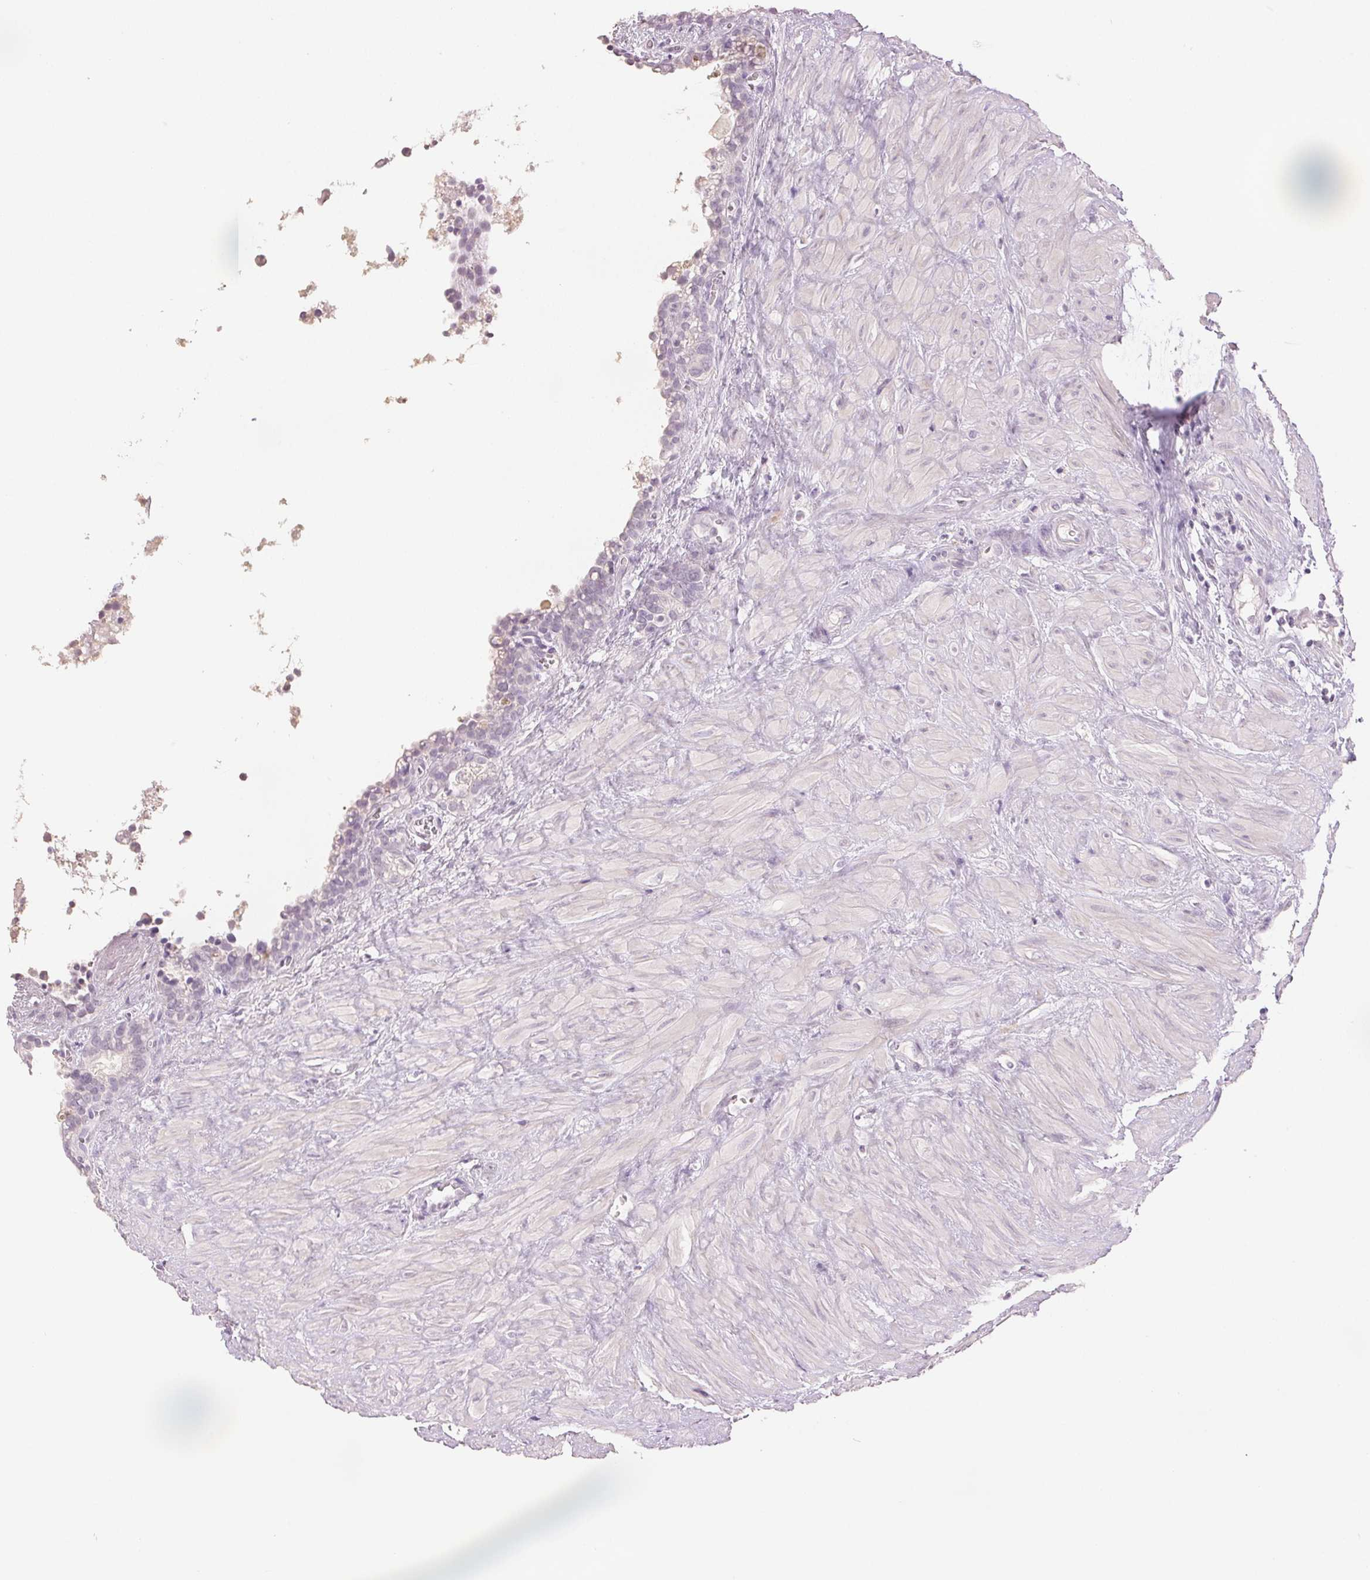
{"staining": {"intensity": "negative", "quantity": "none", "location": "none"}, "tissue": "seminal vesicle", "cell_type": "Glandular cells", "image_type": "normal", "snomed": [{"axis": "morphology", "description": "Normal tissue, NOS"}, {"axis": "topography", "description": "Seminal veicle"}], "caption": "The photomicrograph displays no staining of glandular cells in benign seminal vesicle. (Immunohistochemistry, brightfield microscopy, high magnification).", "gene": "SCGN", "patient": {"sex": "male", "age": 76}}